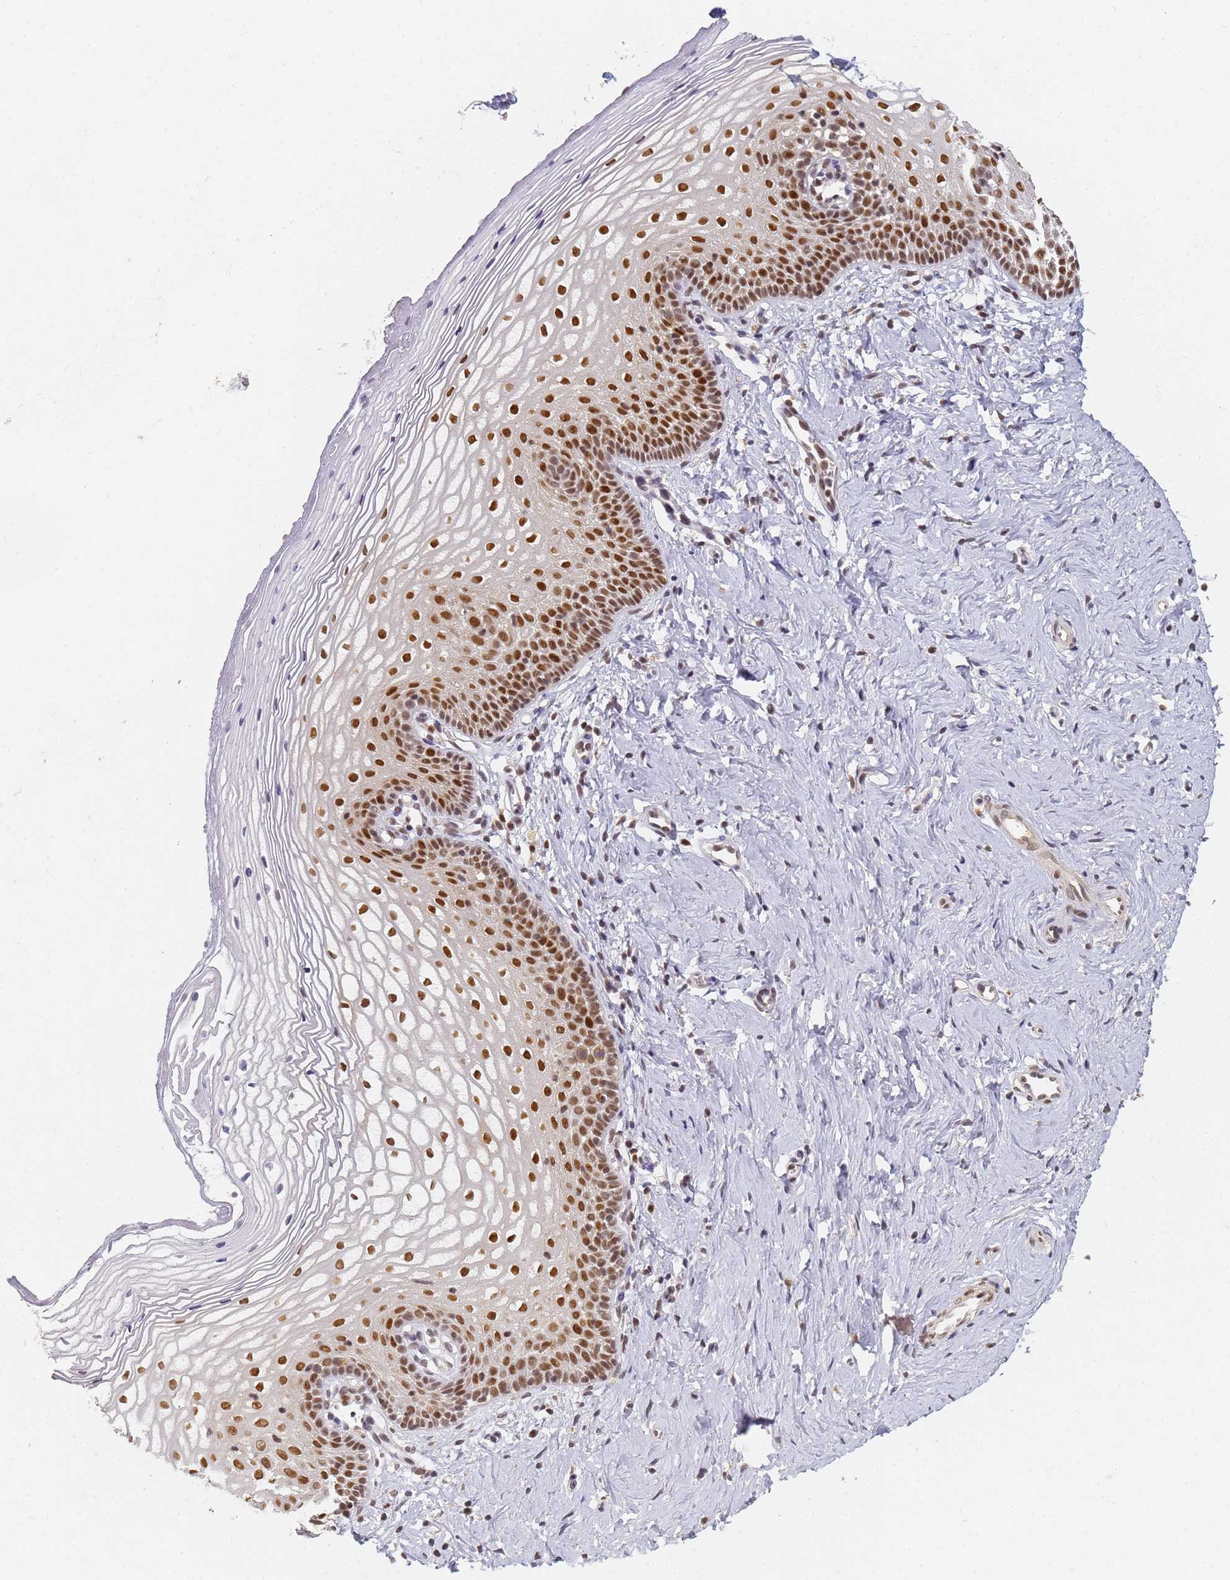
{"staining": {"intensity": "strong", "quantity": ">75%", "location": "nuclear"}, "tissue": "vagina", "cell_type": "Squamous epithelial cells", "image_type": "normal", "snomed": [{"axis": "morphology", "description": "Normal tissue, NOS"}, {"axis": "topography", "description": "Vagina"}], "caption": "Immunohistochemical staining of benign vagina reveals high levels of strong nuclear positivity in about >75% of squamous epithelial cells. Nuclei are stained in blue.", "gene": "HMCES", "patient": {"sex": "female", "age": 56}}